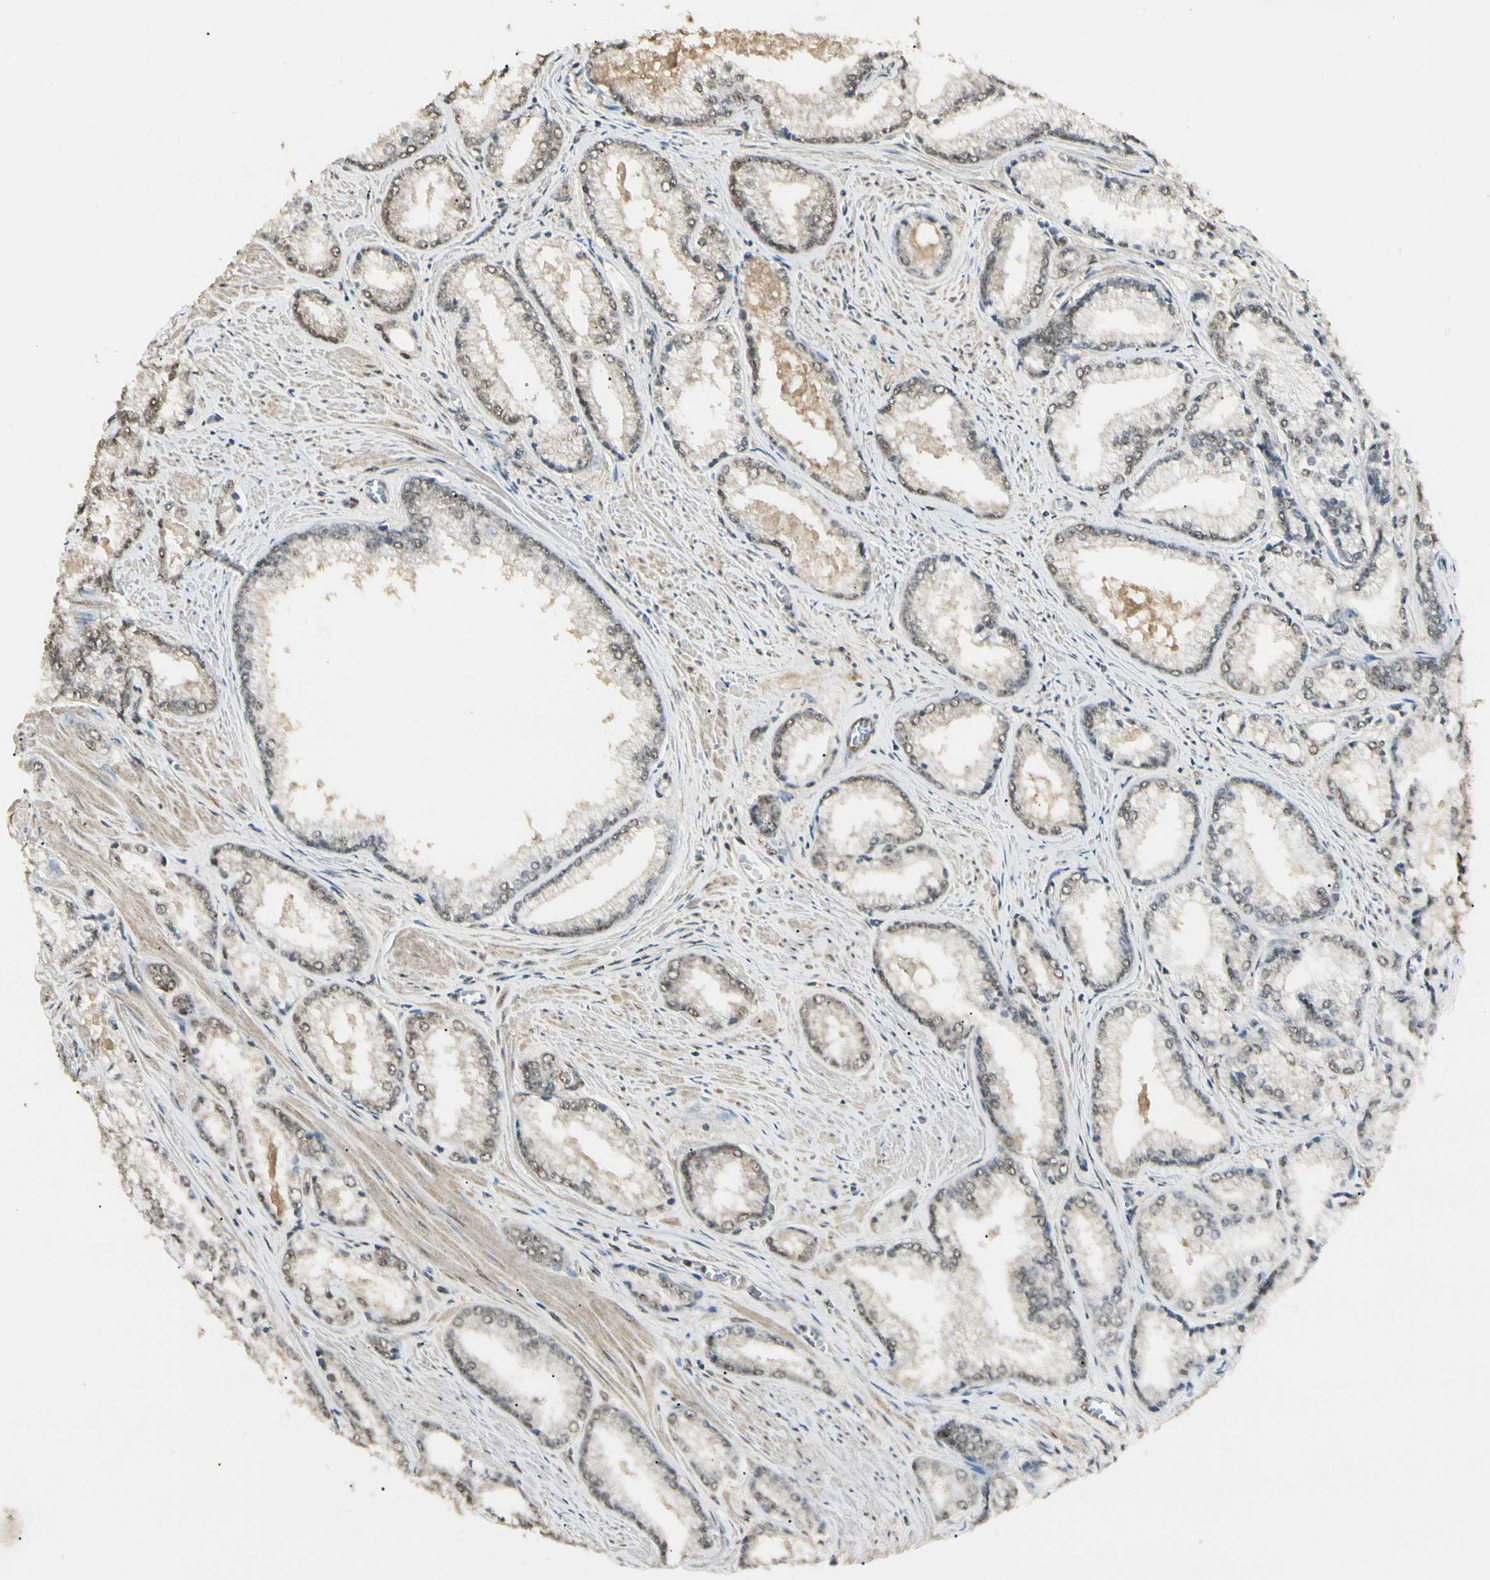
{"staining": {"intensity": "weak", "quantity": "25%-75%", "location": "nuclear"}, "tissue": "prostate cancer", "cell_type": "Tumor cells", "image_type": "cancer", "snomed": [{"axis": "morphology", "description": "Adenocarcinoma, Low grade"}, {"axis": "topography", "description": "Prostate"}], "caption": "Protein staining of low-grade adenocarcinoma (prostate) tissue demonstrates weak nuclear expression in approximately 25%-75% of tumor cells.", "gene": "SGCA", "patient": {"sex": "male", "age": 64}}